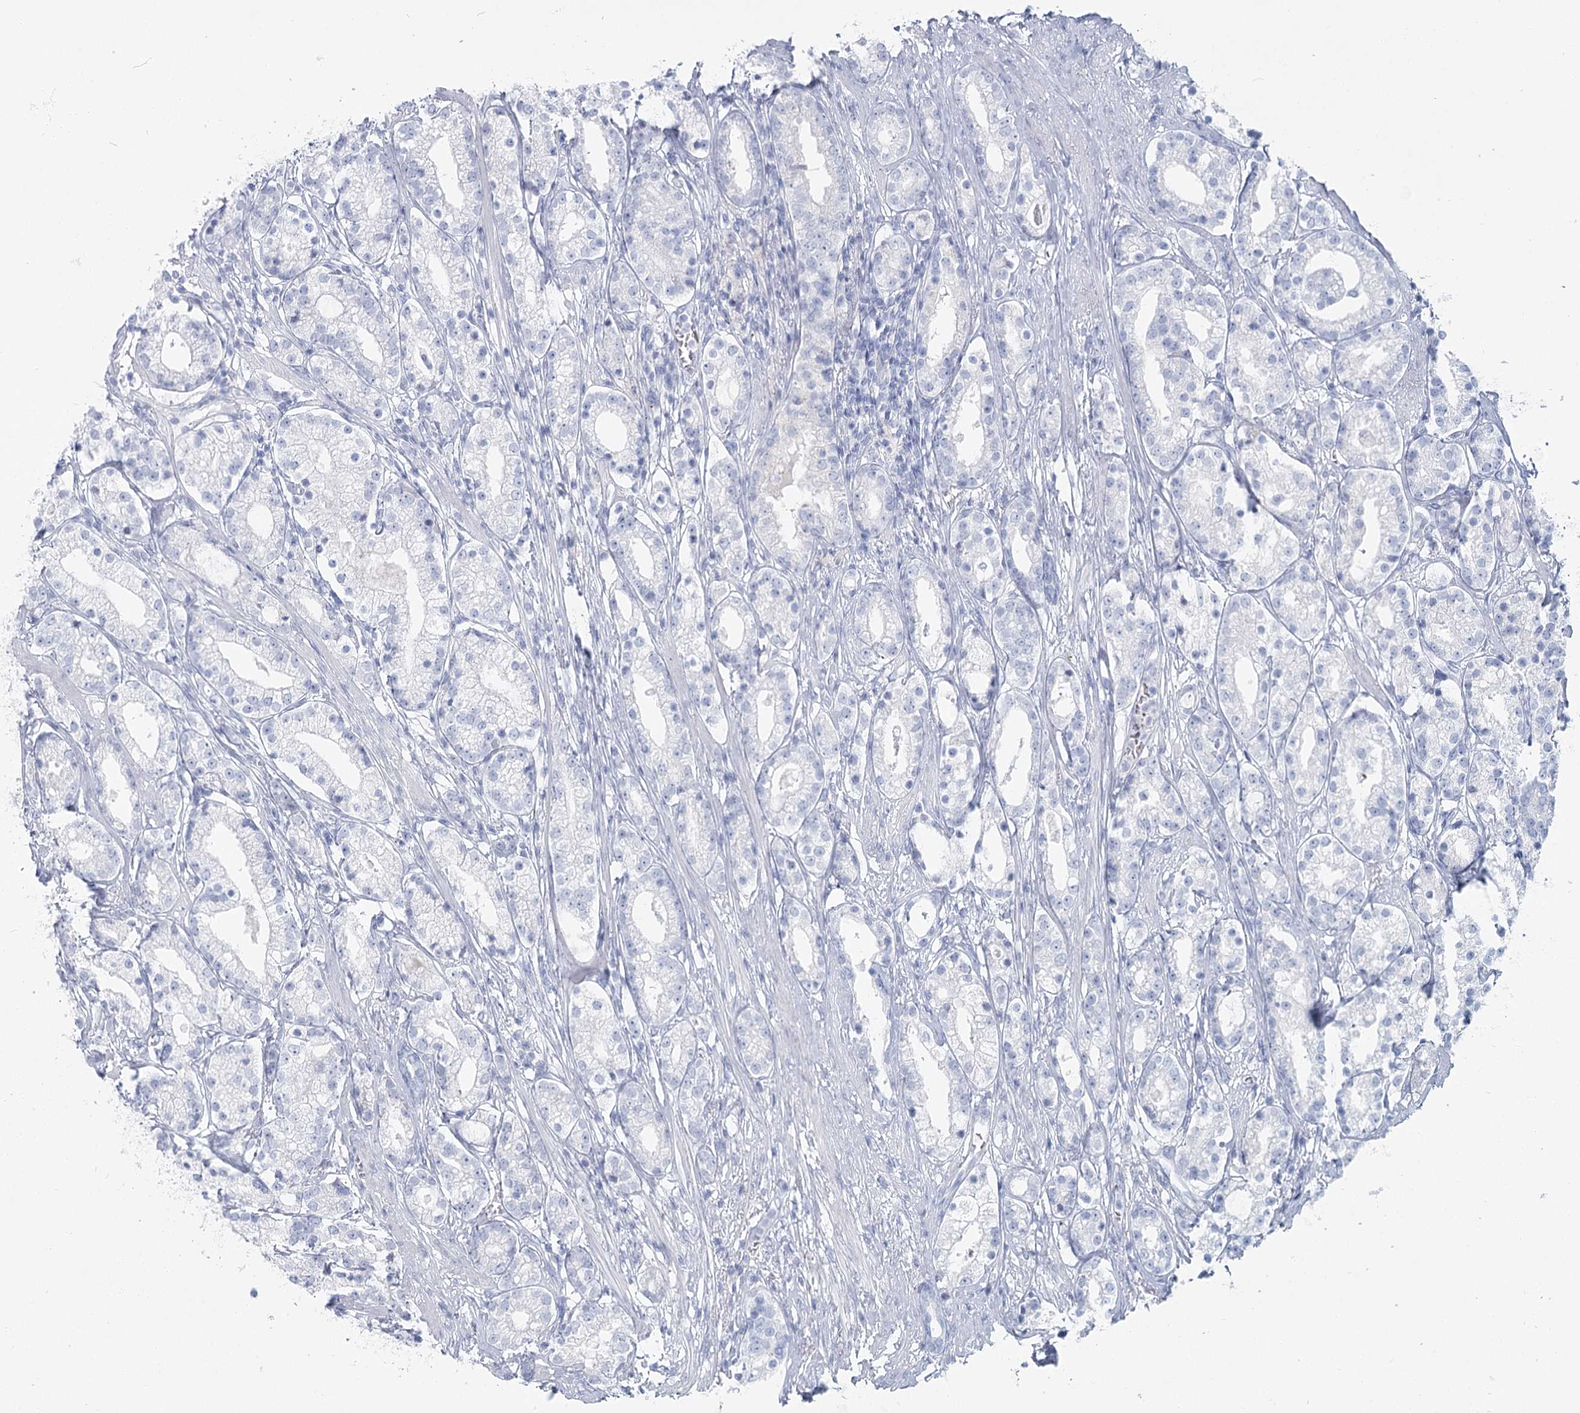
{"staining": {"intensity": "negative", "quantity": "none", "location": "none"}, "tissue": "prostate cancer", "cell_type": "Tumor cells", "image_type": "cancer", "snomed": [{"axis": "morphology", "description": "Adenocarcinoma, High grade"}, {"axis": "topography", "description": "Prostate"}], "caption": "High magnification brightfield microscopy of prostate adenocarcinoma (high-grade) stained with DAB (brown) and counterstained with hematoxylin (blue): tumor cells show no significant staining.", "gene": "IFIT5", "patient": {"sex": "male", "age": 69}}